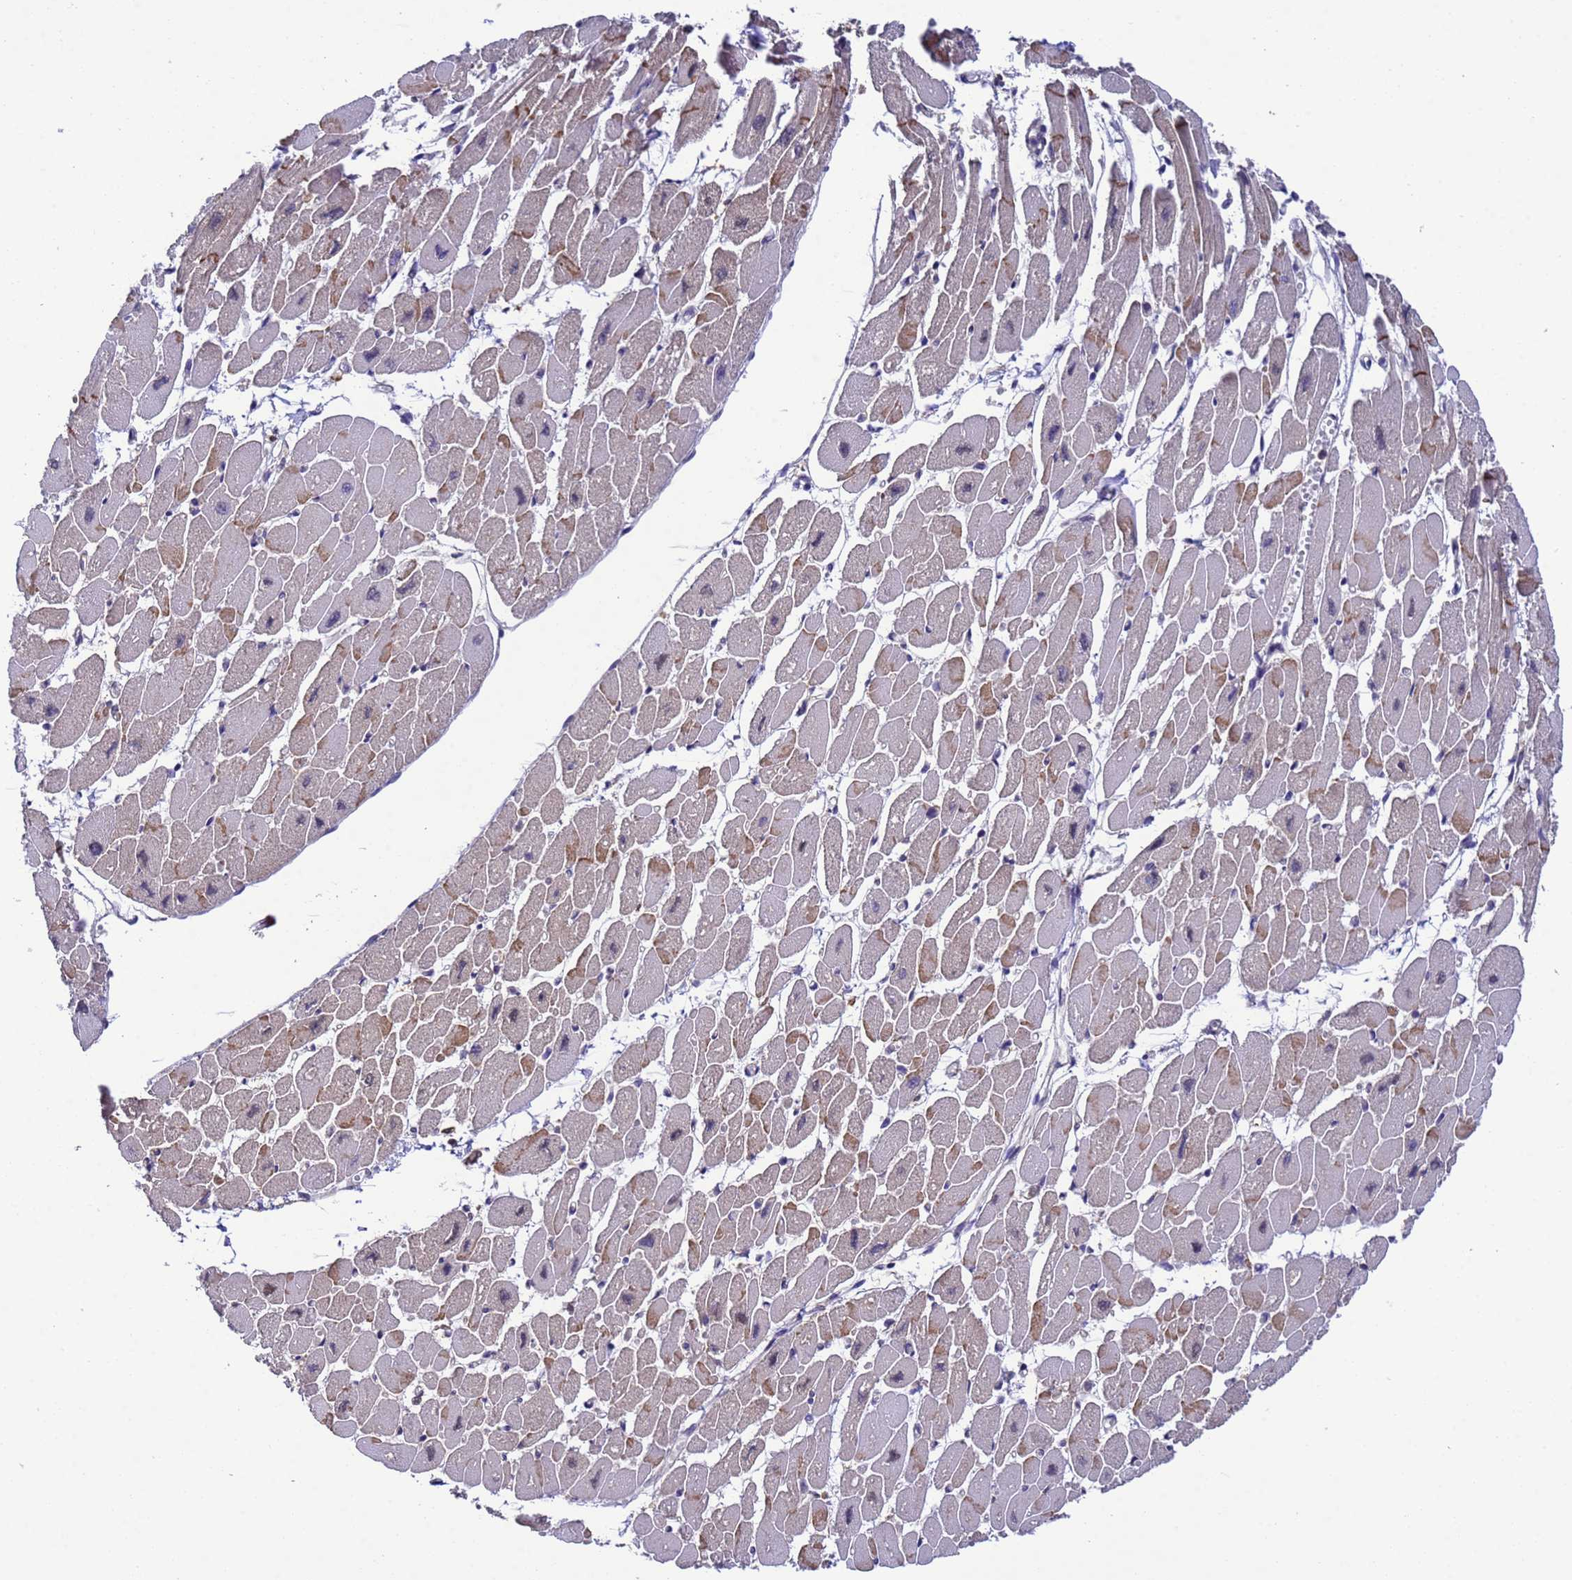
{"staining": {"intensity": "moderate", "quantity": "25%-75%", "location": "cytoplasmic/membranous"}, "tissue": "heart muscle", "cell_type": "Cardiomyocytes", "image_type": "normal", "snomed": [{"axis": "morphology", "description": "Normal tissue, NOS"}, {"axis": "topography", "description": "Heart"}], "caption": "Cardiomyocytes reveal moderate cytoplasmic/membranous expression in approximately 25%-75% of cells in benign heart muscle.", "gene": "ZFP69B", "patient": {"sex": "female", "age": 54}}